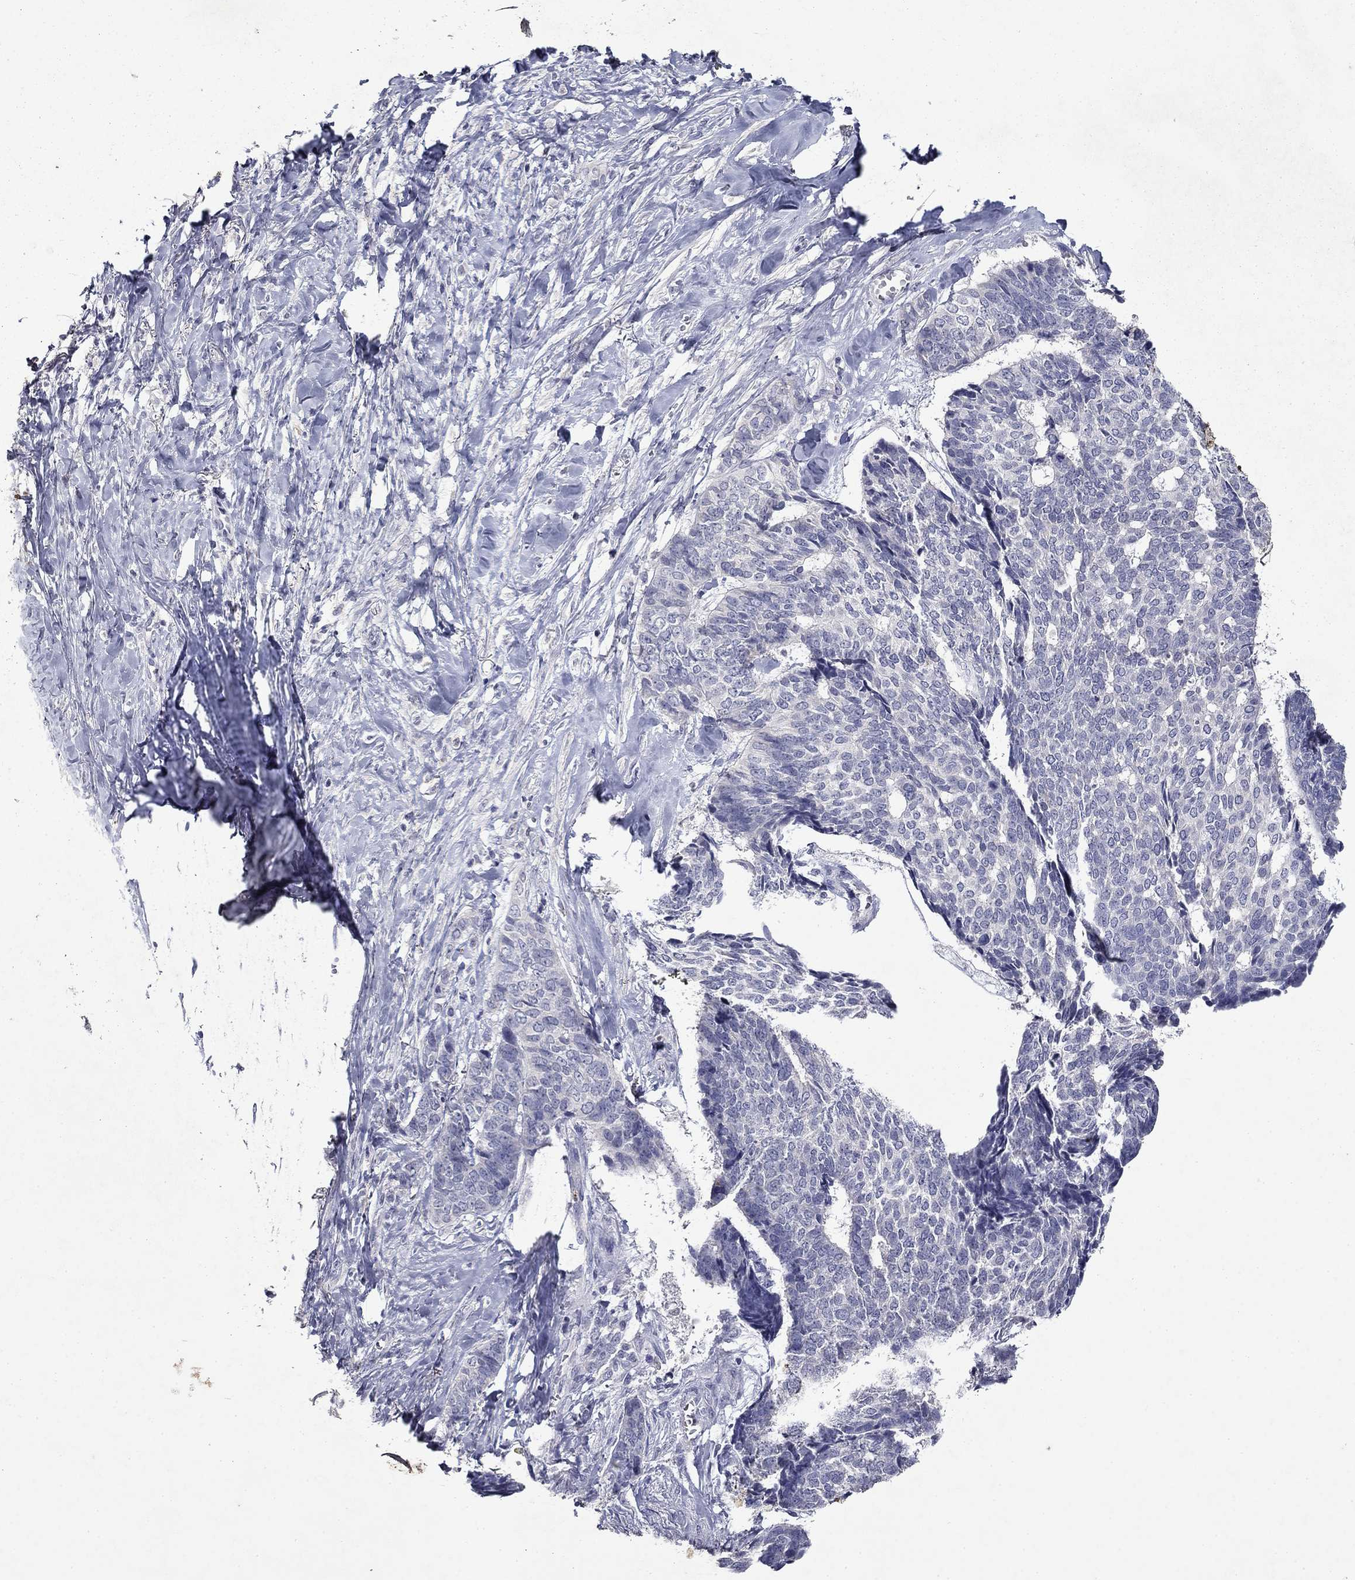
{"staining": {"intensity": "negative", "quantity": "none", "location": "none"}, "tissue": "skin cancer", "cell_type": "Tumor cells", "image_type": "cancer", "snomed": [{"axis": "morphology", "description": "Basal cell carcinoma"}, {"axis": "topography", "description": "Skin"}], "caption": "High magnification brightfield microscopy of basal cell carcinoma (skin) stained with DAB (3,3'-diaminobenzidine) (brown) and counterstained with hematoxylin (blue): tumor cells show no significant staining.", "gene": "IRF5", "patient": {"sex": "male", "age": 86}}